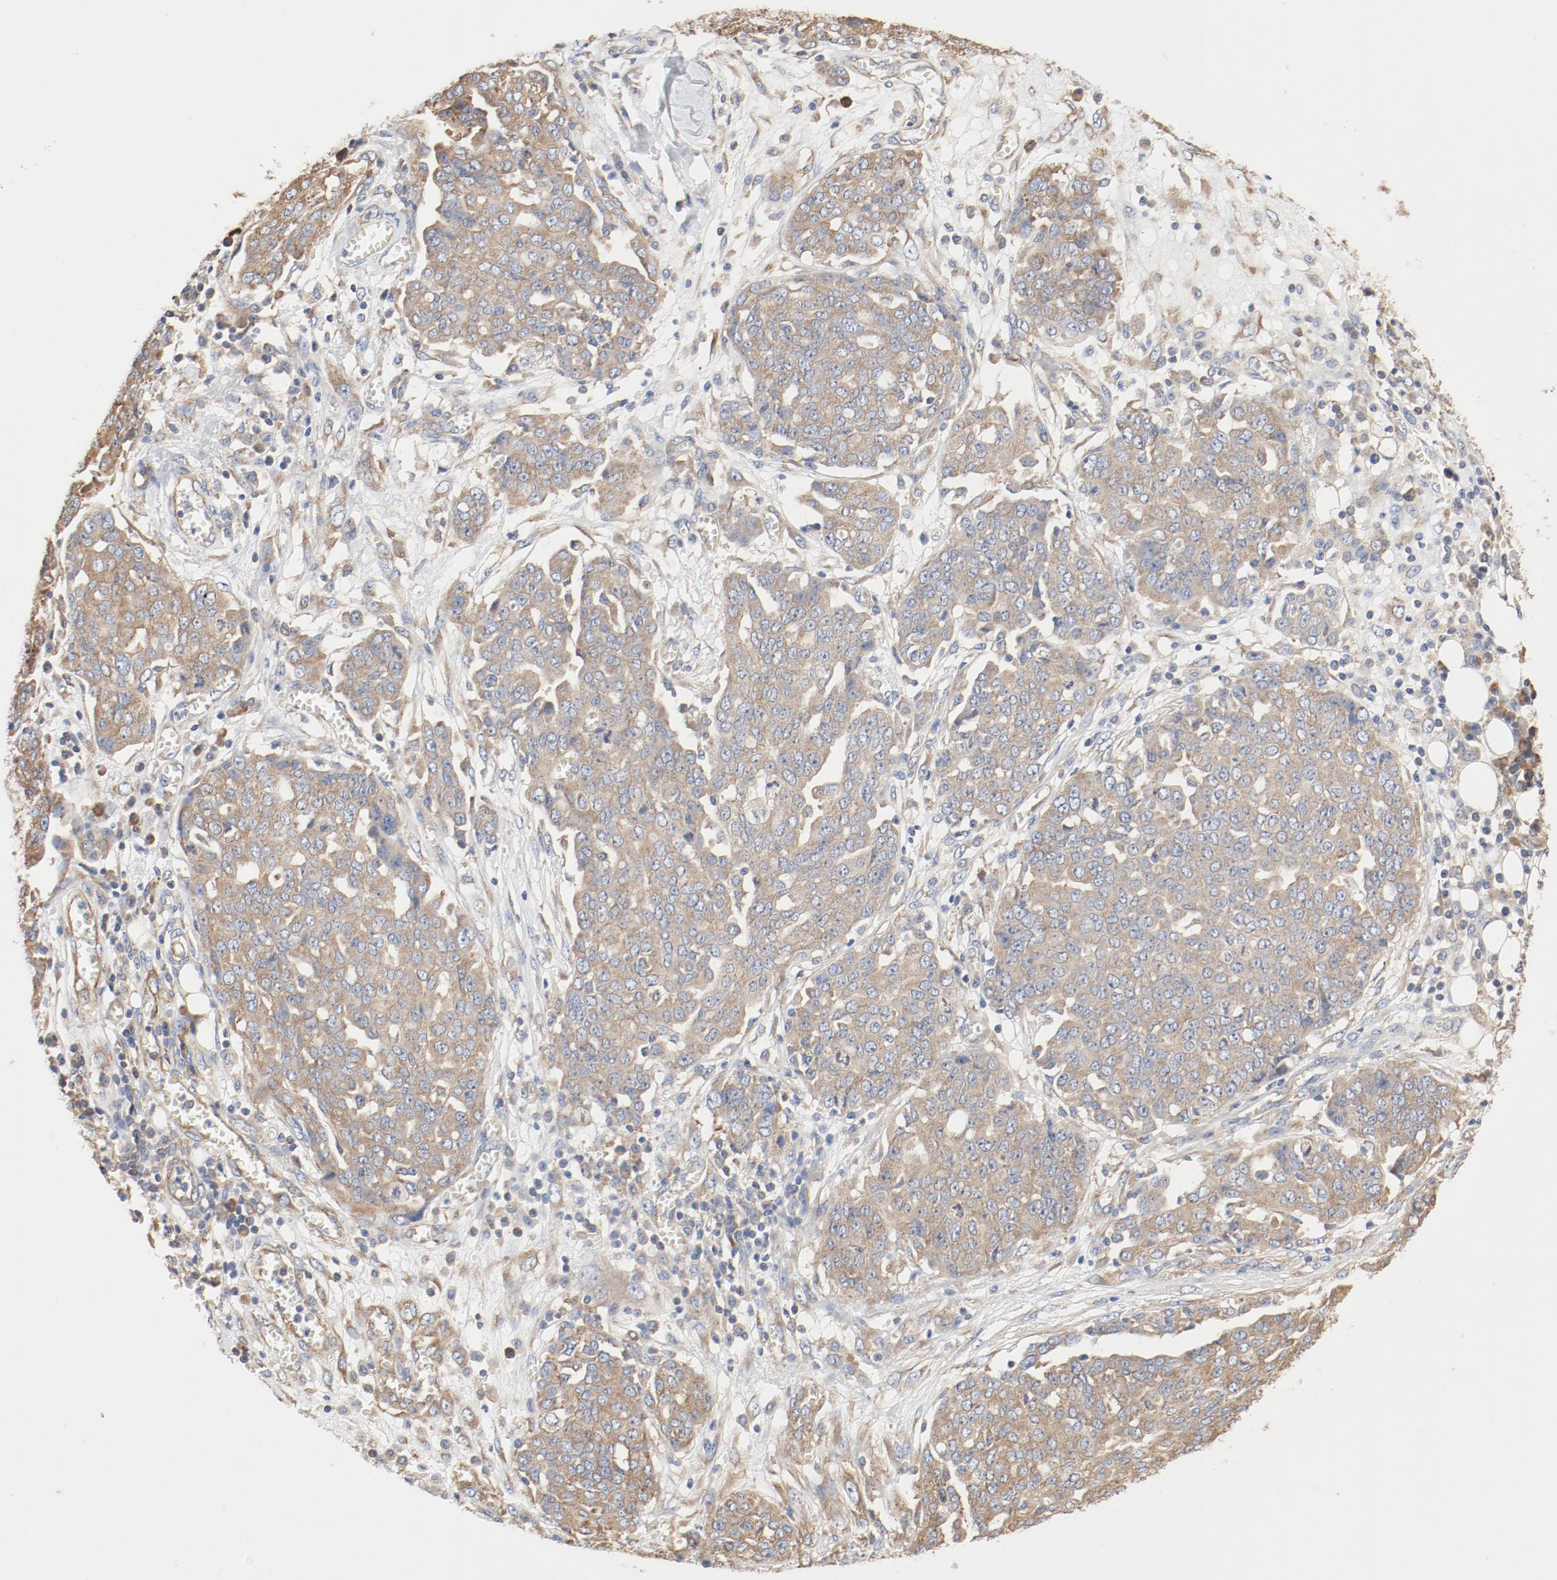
{"staining": {"intensity": "moderate", "quantity": ">75%", "location": "cytoplasmic/membranous"}, "tissue": "ovarian cancer", "cell_type": "Tumor cells", "image_type": "cancer", "snomed": [{"axis": "morphology", "description": "Cystadenocarcinoma, serous, NOS"}, {"axis": "topography", "description": "Soft tissue"}, {"axis": "topography", "description": "Ovary"}], "caption": "The photomicrograph reveals a brown stain indicating the presence of a protein in the cytoplasmic/membranous of tumor cells in ovarian serous cystadenocarcinoma.", "gene": "RPS6", "patient": {"sex": "female", "age": 57}}